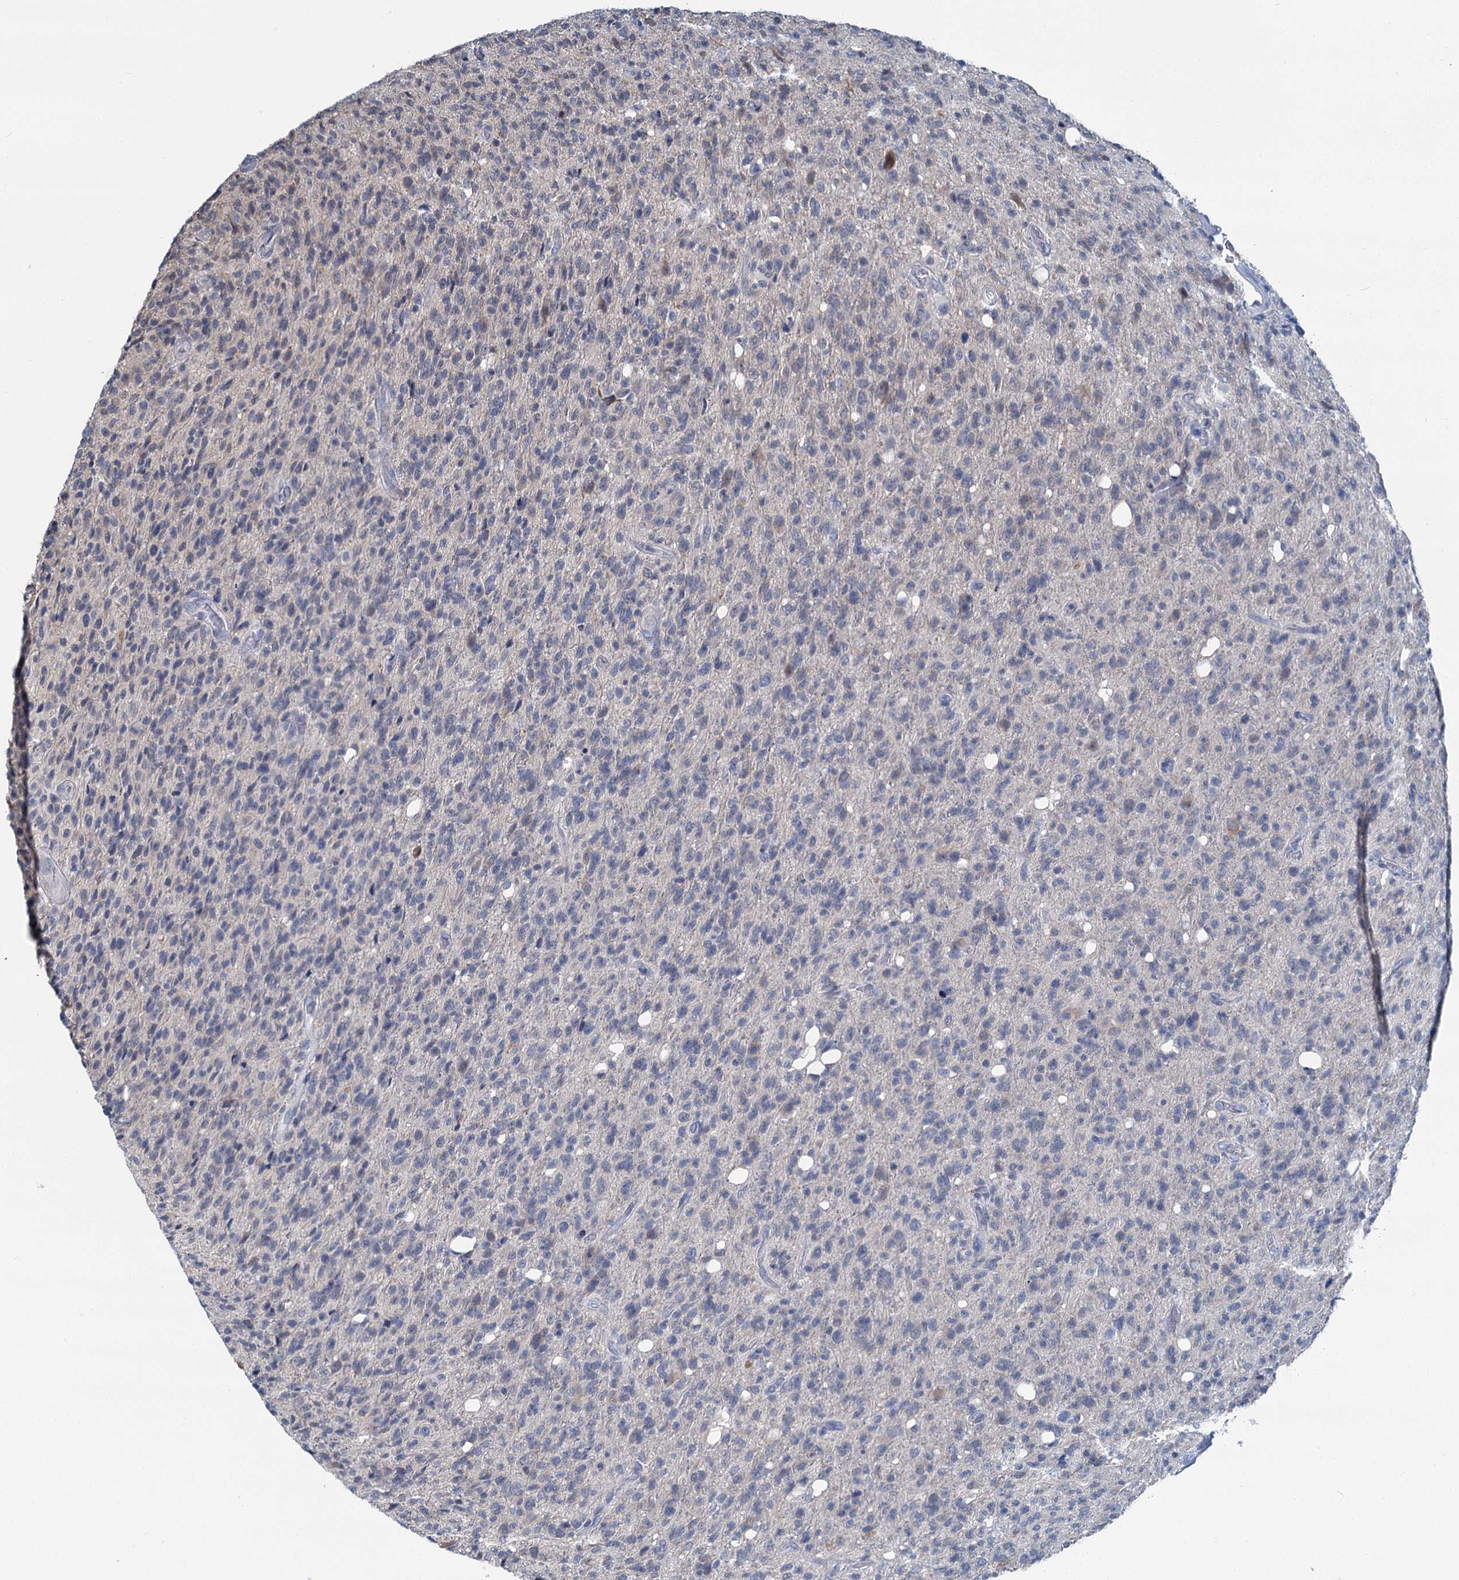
{"staining": {"intensity": "negative", "quantity": "none", "location": "none"}, "tissue": "glioma", "cell_type": "Tumor cells", "image_type": "cancer", "snomed": [{"axis": "morphology", "description": "Glioma, malignant, High grade"}, {"axis": "topography", "description": "Brain"}], "caption": "Human glioma stained for a protein using immunohistochemistry reveals no staining in tumor cells.", "gene": "MIOX", "patient": {"sex": "female", "age": 57}}